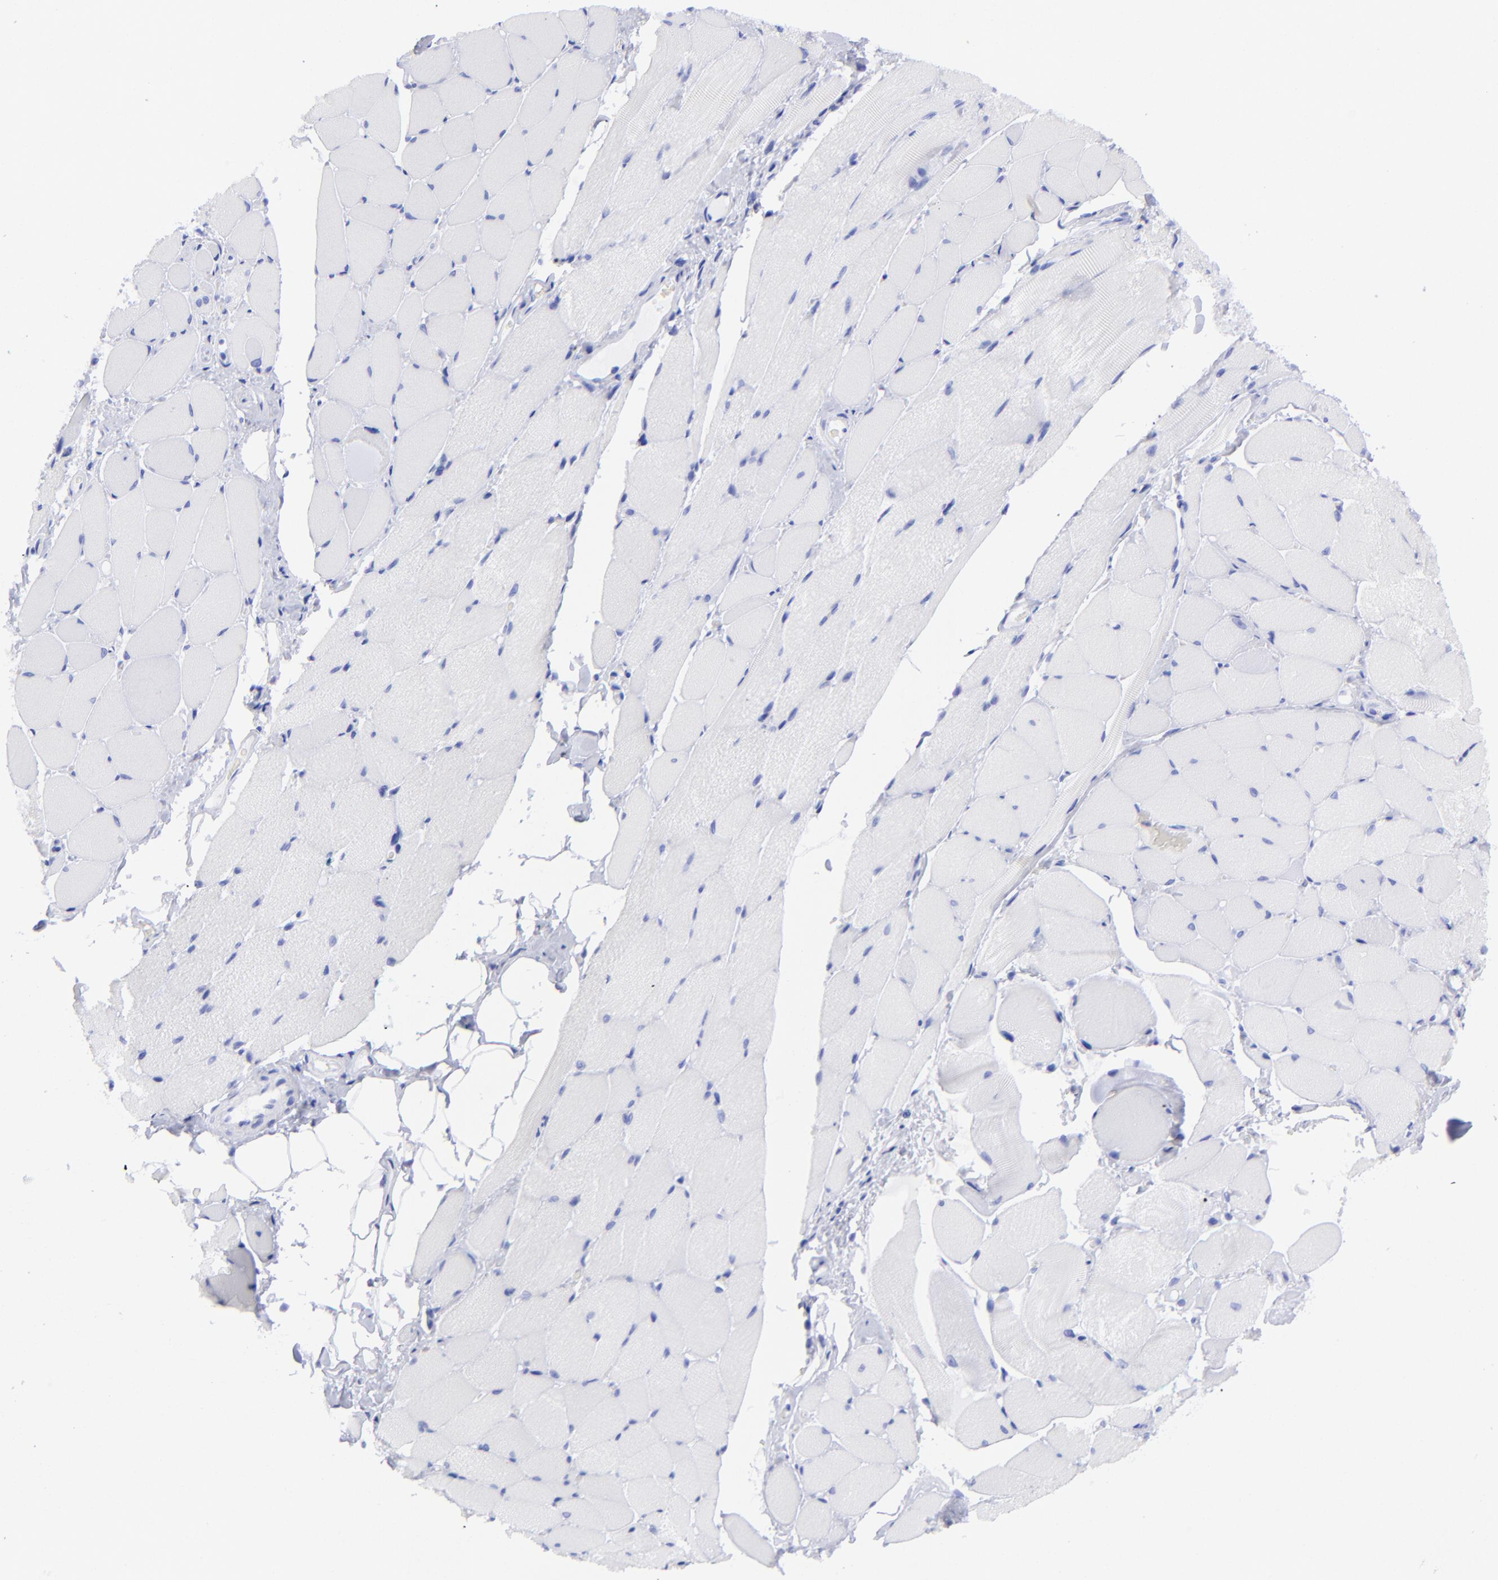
{"staining": {"intensity": "moderate", "quantity": "25%-75%", "location": "cytoplasmic/membranous"}, "tissue": "skeletal muscle", "cell_type": "Myocytes", "image_type": "normal", "snomed": [{"axis": "morphology", "description": "Normal tissue, NOS"}, {"axis": "topography", "description": "Skeletal muscle"}, {"axis": "topography", "description": "Peripheral nerve tissue"}], "caption": "Human skeletal muscle stained for a protein (brown) exhibits moderate cytoplasmic/membranous positive staining in about 25%-75% of myocytes.", "gene": "DNMT1", "patient": {"sex": "female", "age": 84}}